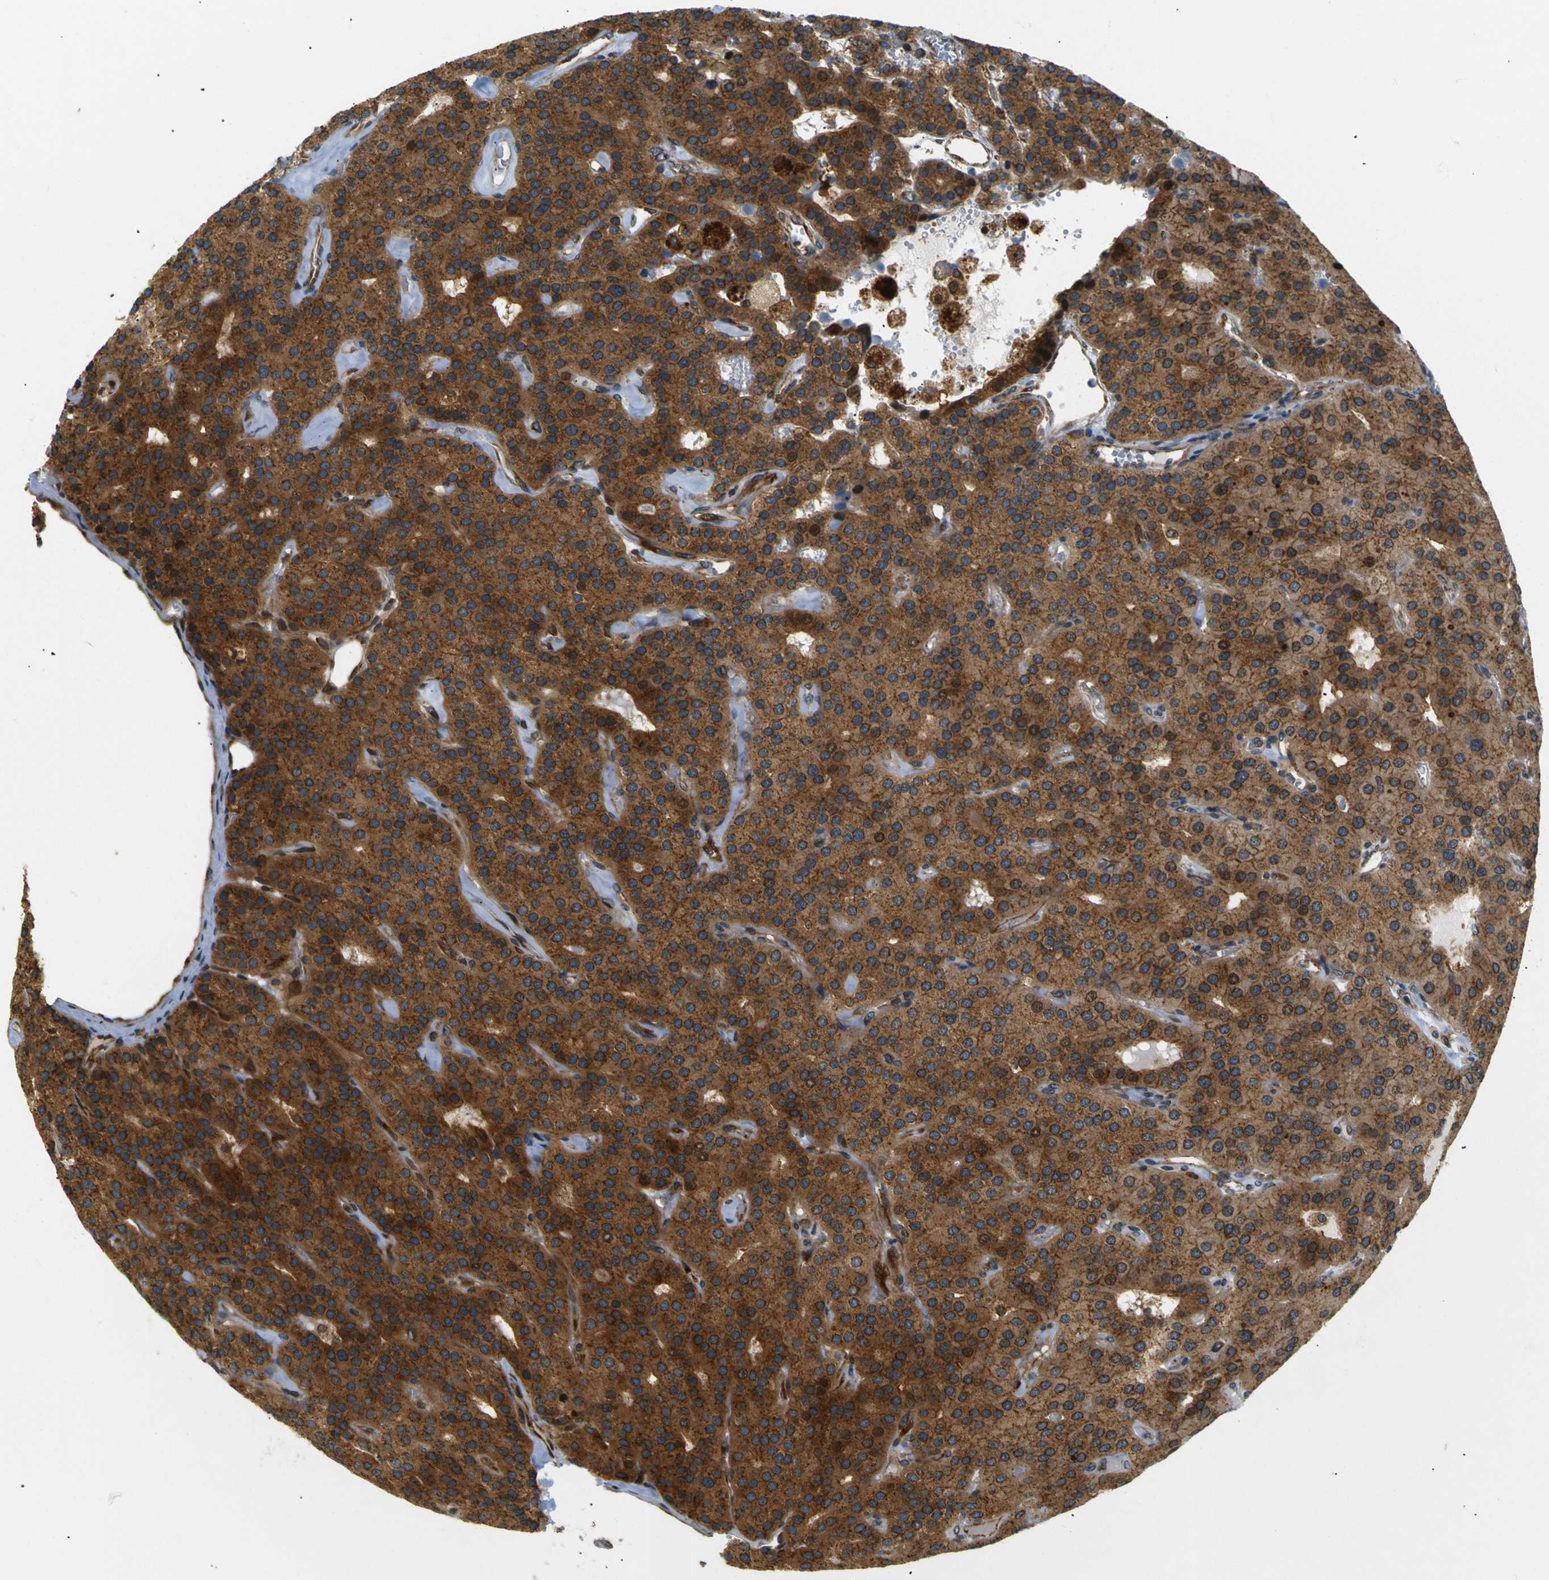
{"staining": {"intensity": "moderate", "quantity": ">75%", "location": "cytoplasmic/membranous"}, "tissue": "parathyroid gland", "cell_type": "Glandular cells", "image_type": "normal", "snomed": [{"axis": "morphology", "description": "Normal tissue, NOS"}, {"axis": "morphology", "description": "Adenoma, NOS"}, {"axis": "topography", "description": "Parathyroid gland"}], "caption": "A brown stain shows moderate cytoplasmic/membranous expression of a protein in glandular cells of benign human parathyroid gland.", "gene": "ABCE1", "patient": {"sex": "female", "age": 86}}